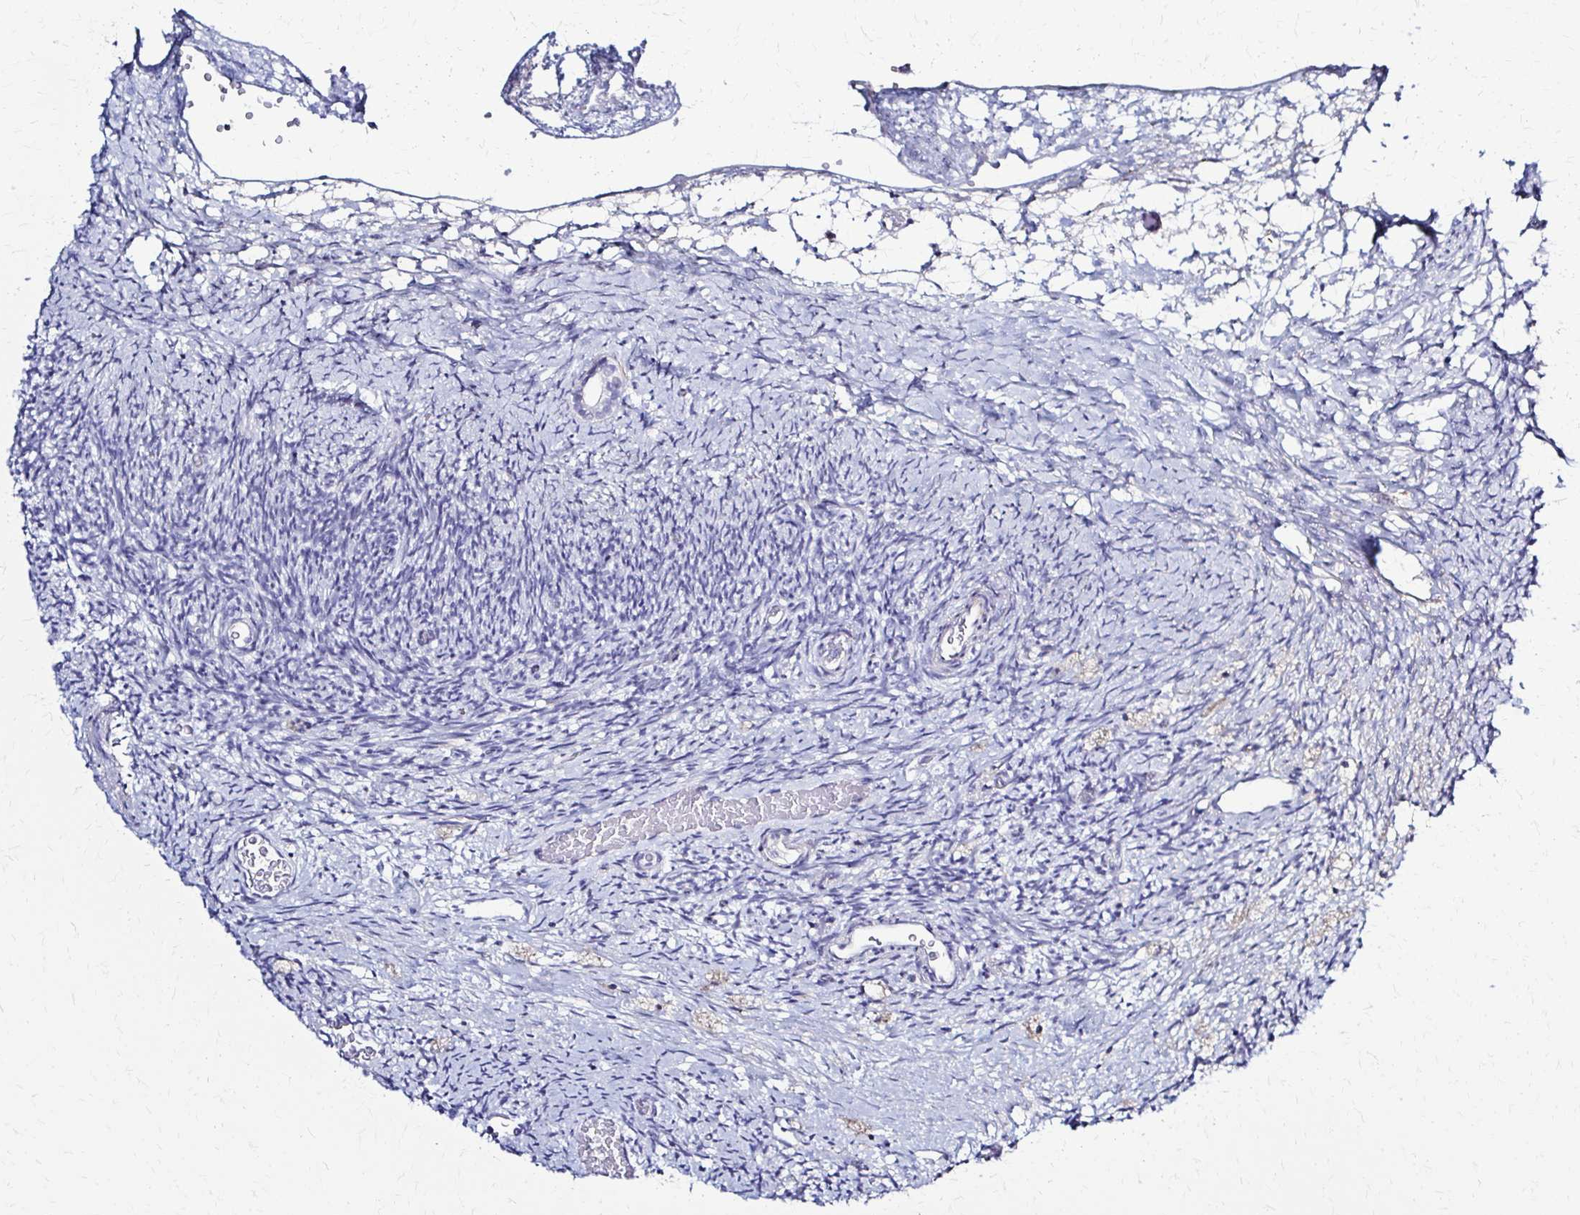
{"staining": {"intensity": "weak", "quantity": "25%-75%", "location": "cytoplasmic/membranous"}, "tissue": "ovary", "cell_type": "Follicle cells", "image_type": "normal", "snomed": [{"axis": "morphology", "description": "Normal tissue, NOS"}, {"axis": "topography", "description": "Ovary"}], "caption": "Normal ovary exhibits weak cytoplasmic/membranous expression in approximately 25%-75% of follicle cells.", "gene": "RHOBTB2", "patient": {"sex": "female", "age": 39}}